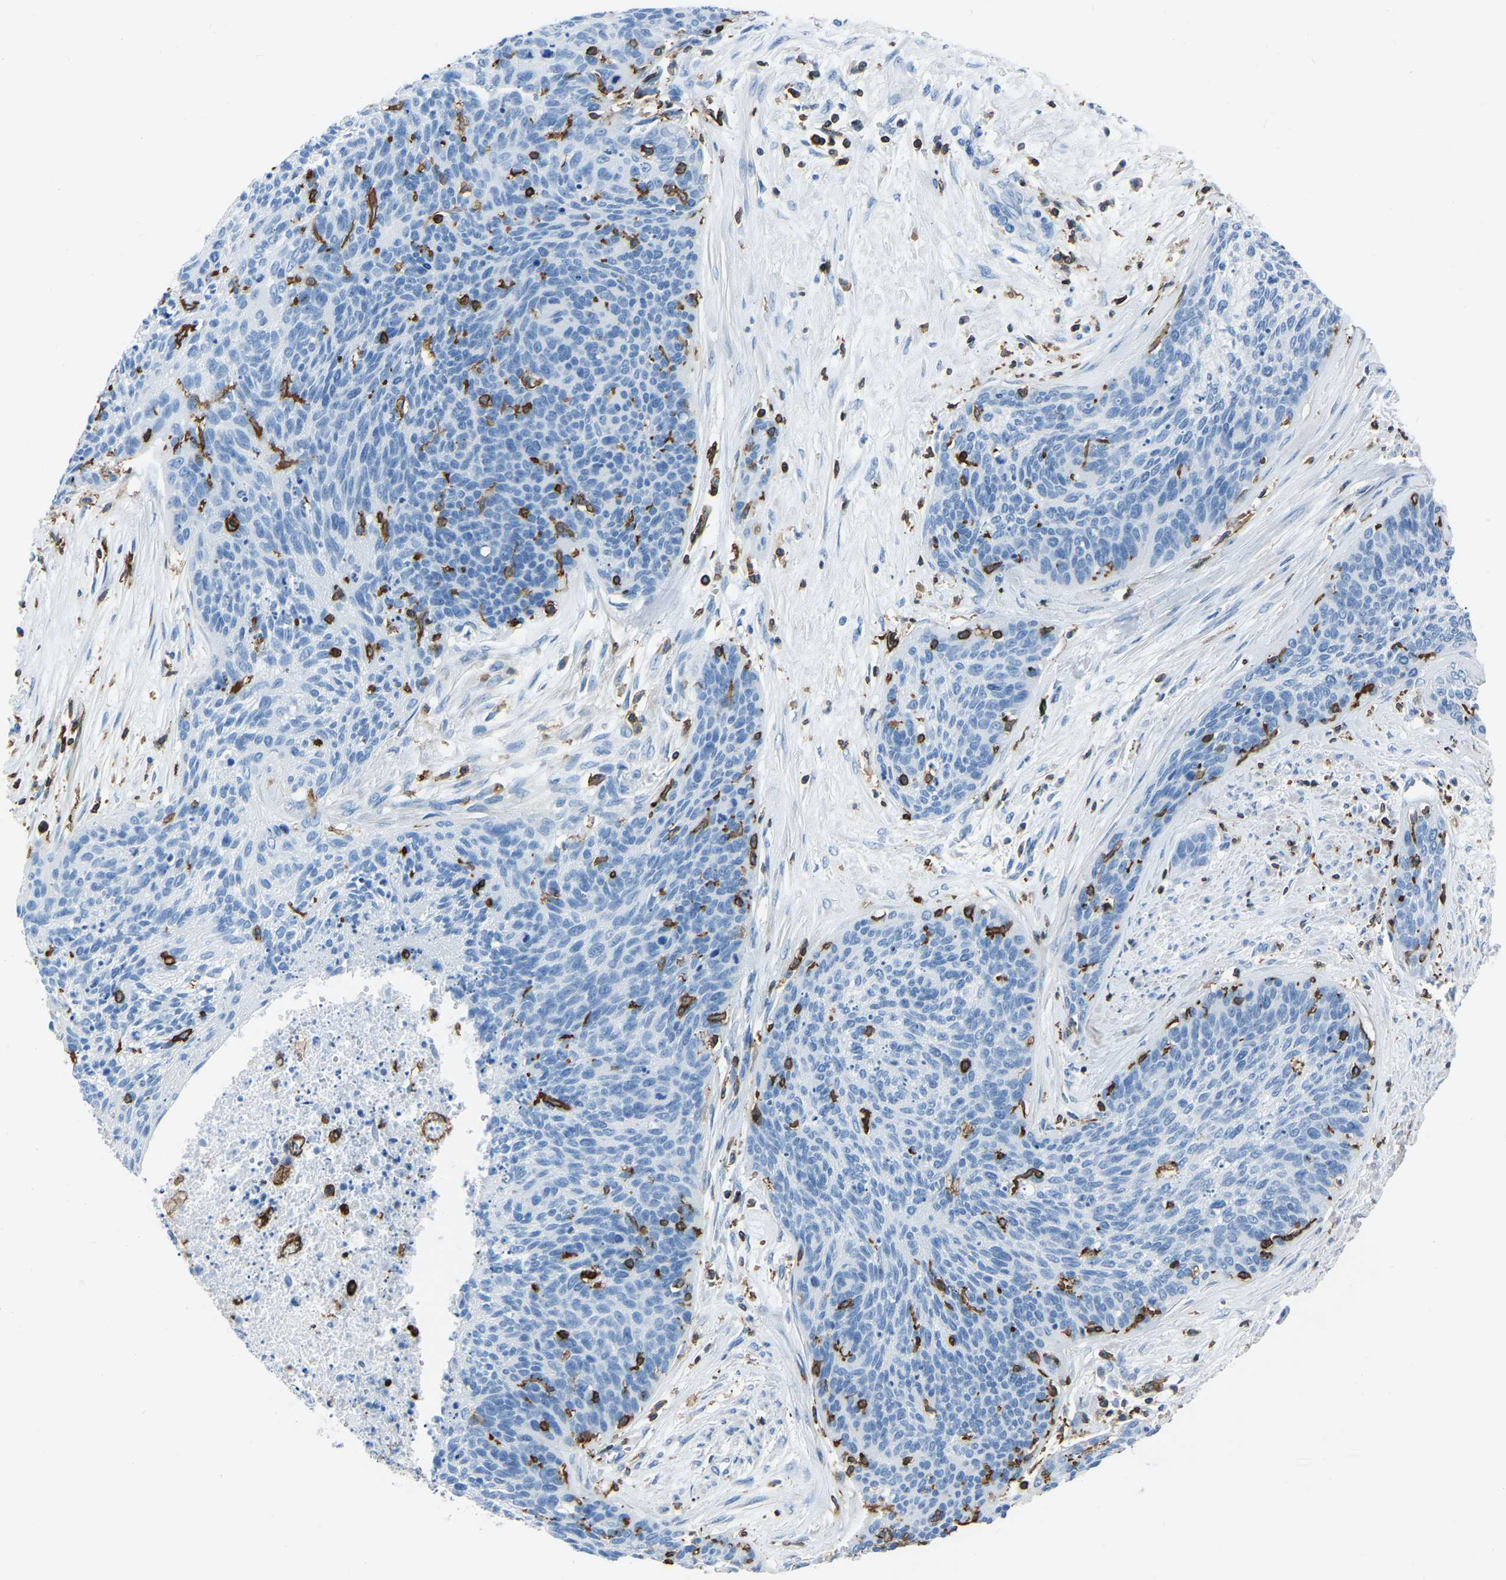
{"staining": {"intensity": "negative", "quantity": "none", "location": "none"}, "tissue": "cervical cancer", "cell_type": "Tumor cells", "image_type": "cancer", "snomed": [{"axis": "morphology", "description": "Squamous cell carcinoma, NOS"}, {"axis": "topography", "description": "Cervix"}], "caption": "Immunohistochemical staining of human cervical squamous cell carcinoma exhibits no significant expression in tumor cells. (IHC, brightfield microscopy, high magnification).", "gene": "LSP1", "patient": {"sex": "female", "age": 55}}